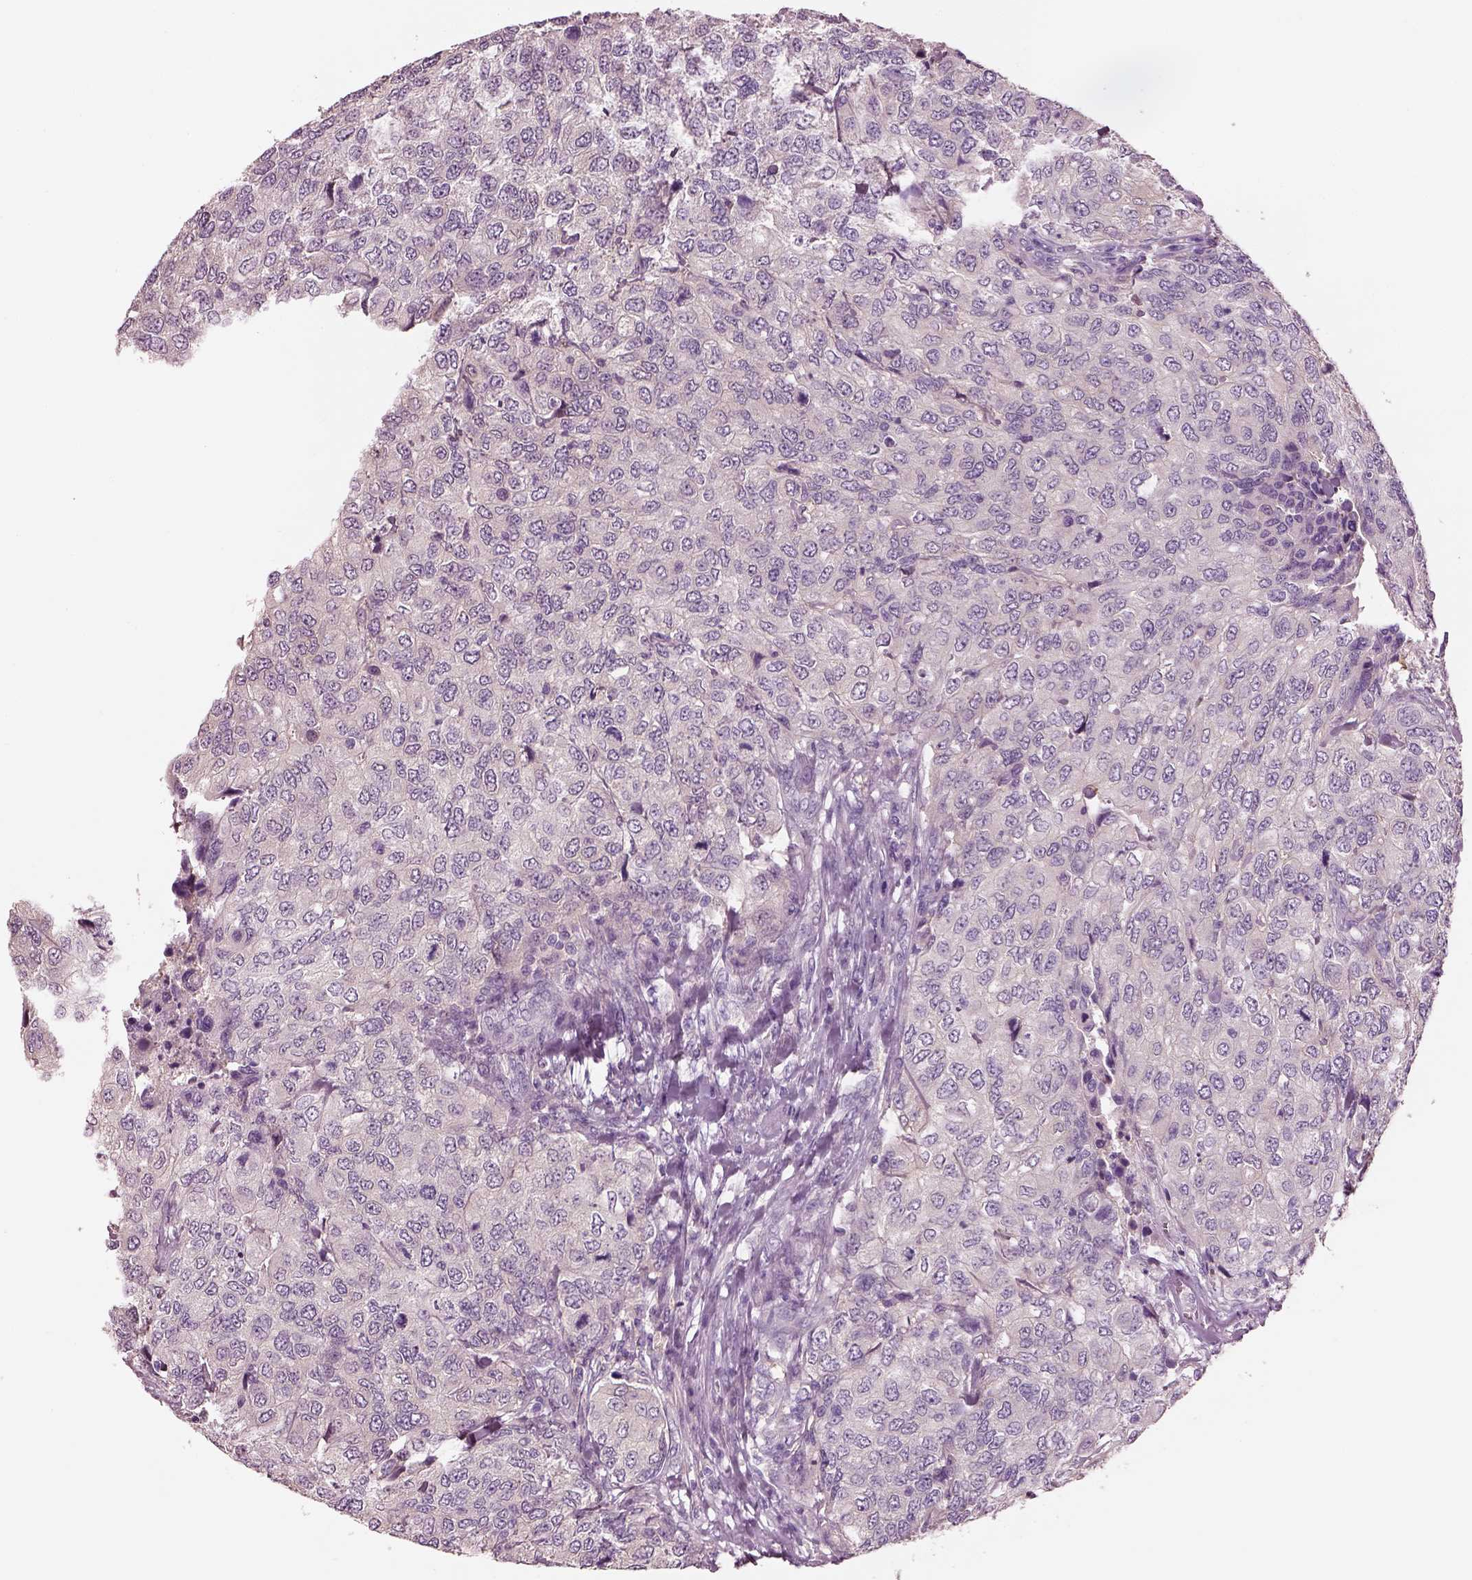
{"staining": {"intensity": "negative", "quantity": "none", "location": "none"}, "tissue": "urothelial cancer", "cell_type": "Tumor cells", "image_type": "cancer", "snomed": [{"axis": "morphology", "description": "Urothelial carcinoma, High grade"}, {"axis": "topography", "description": "Urinary bladder"}], "caption": "Immunohistochemistry (IHC) photomicrograph of neoplastic tissue: human urothelial cancer stained with DAB demonstrates no significant protein staining in tumor cells. The staining is performed using DAB (3,3'-diaminobenzidine) brown chromogen with nuclei counter-stained in using hematoxylin.", "gene": "ELSPBP1", "patient": {"sex": "female", "age": 78}}